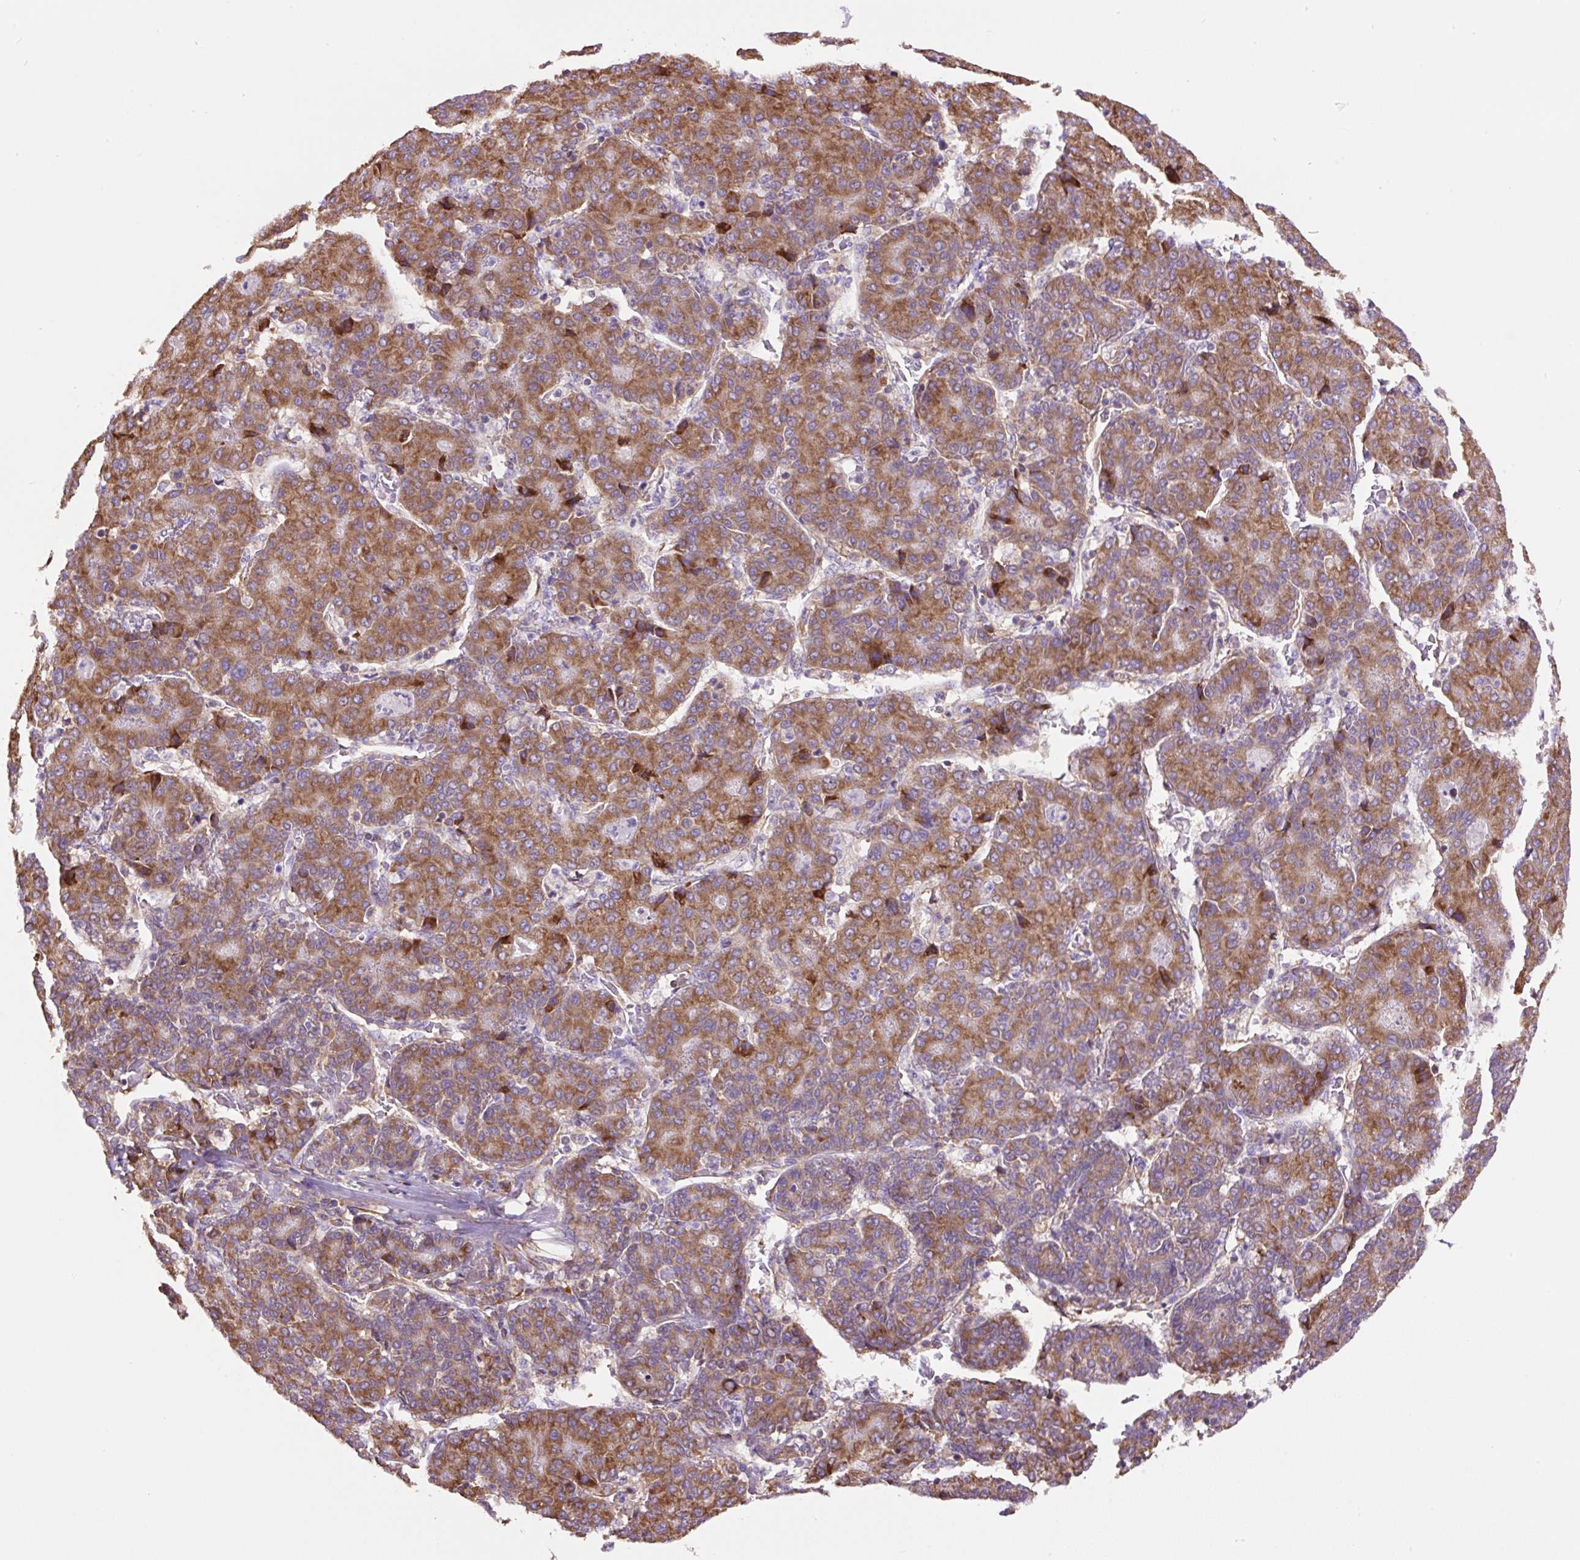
{"staining": {"intensity": "moderate", "quantity": ">75%", "location": "cytoplasmic/membranous"}, "tissue": "liver cancer", "cell_type": "Tumor cells", "image_type": "cancer", "snomed": [{"axis": "morphology", "description": "Carcinoma, Hepatocellular, NOS"}, {"axis": "topography", "description": "Liver"}], "caption": "Moderate cytoplasmic/membranous protein positivity is appreciated in approximately >75% of tumor cells in liver cancer. The protein of interest is shown in brown color, while the nuclei are stained blue.", "gene": "RPS23", "patient": {"sex": "male", "age": 65}}